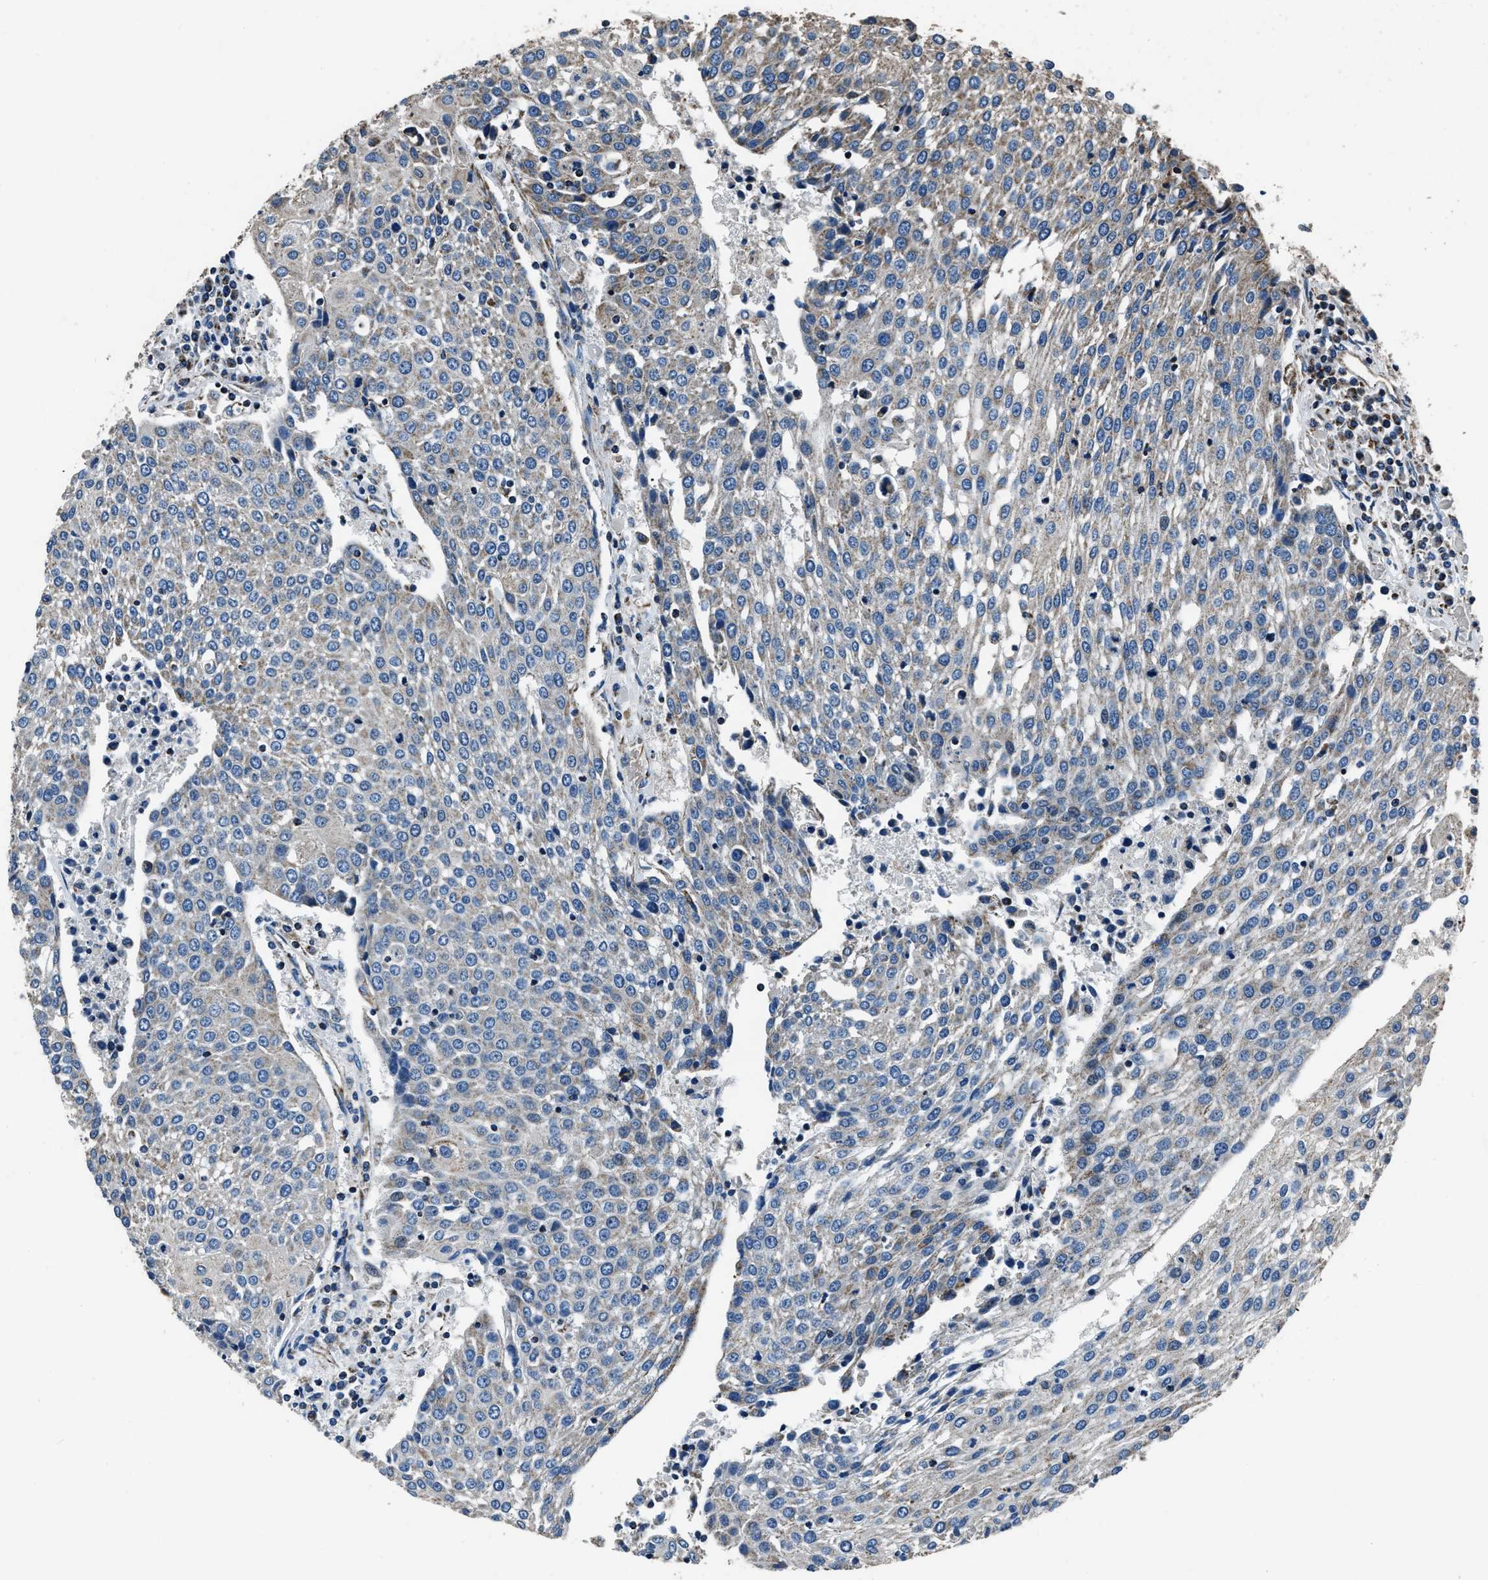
{"staining": {"intensity": "weak", "quantity": "<25%", "location": "cytoplasmic/membranous"}, "tissue": "urothelial cancer", "cell_type": "Tumor cells", "image_type": "cancer", "snomed": [{"axis": "morphology", "description": "Urothelial carcinoma, High grade"}, {"axis": "topography", "description": "Urinary bladder"}], "caption": "Tumor cells are negative for protein expression in human urothelial carcinoma (high-grade). Nuclei are stained in blue.", "gene": "OGDH", "patient": {"sex": "female", "age": 85}}